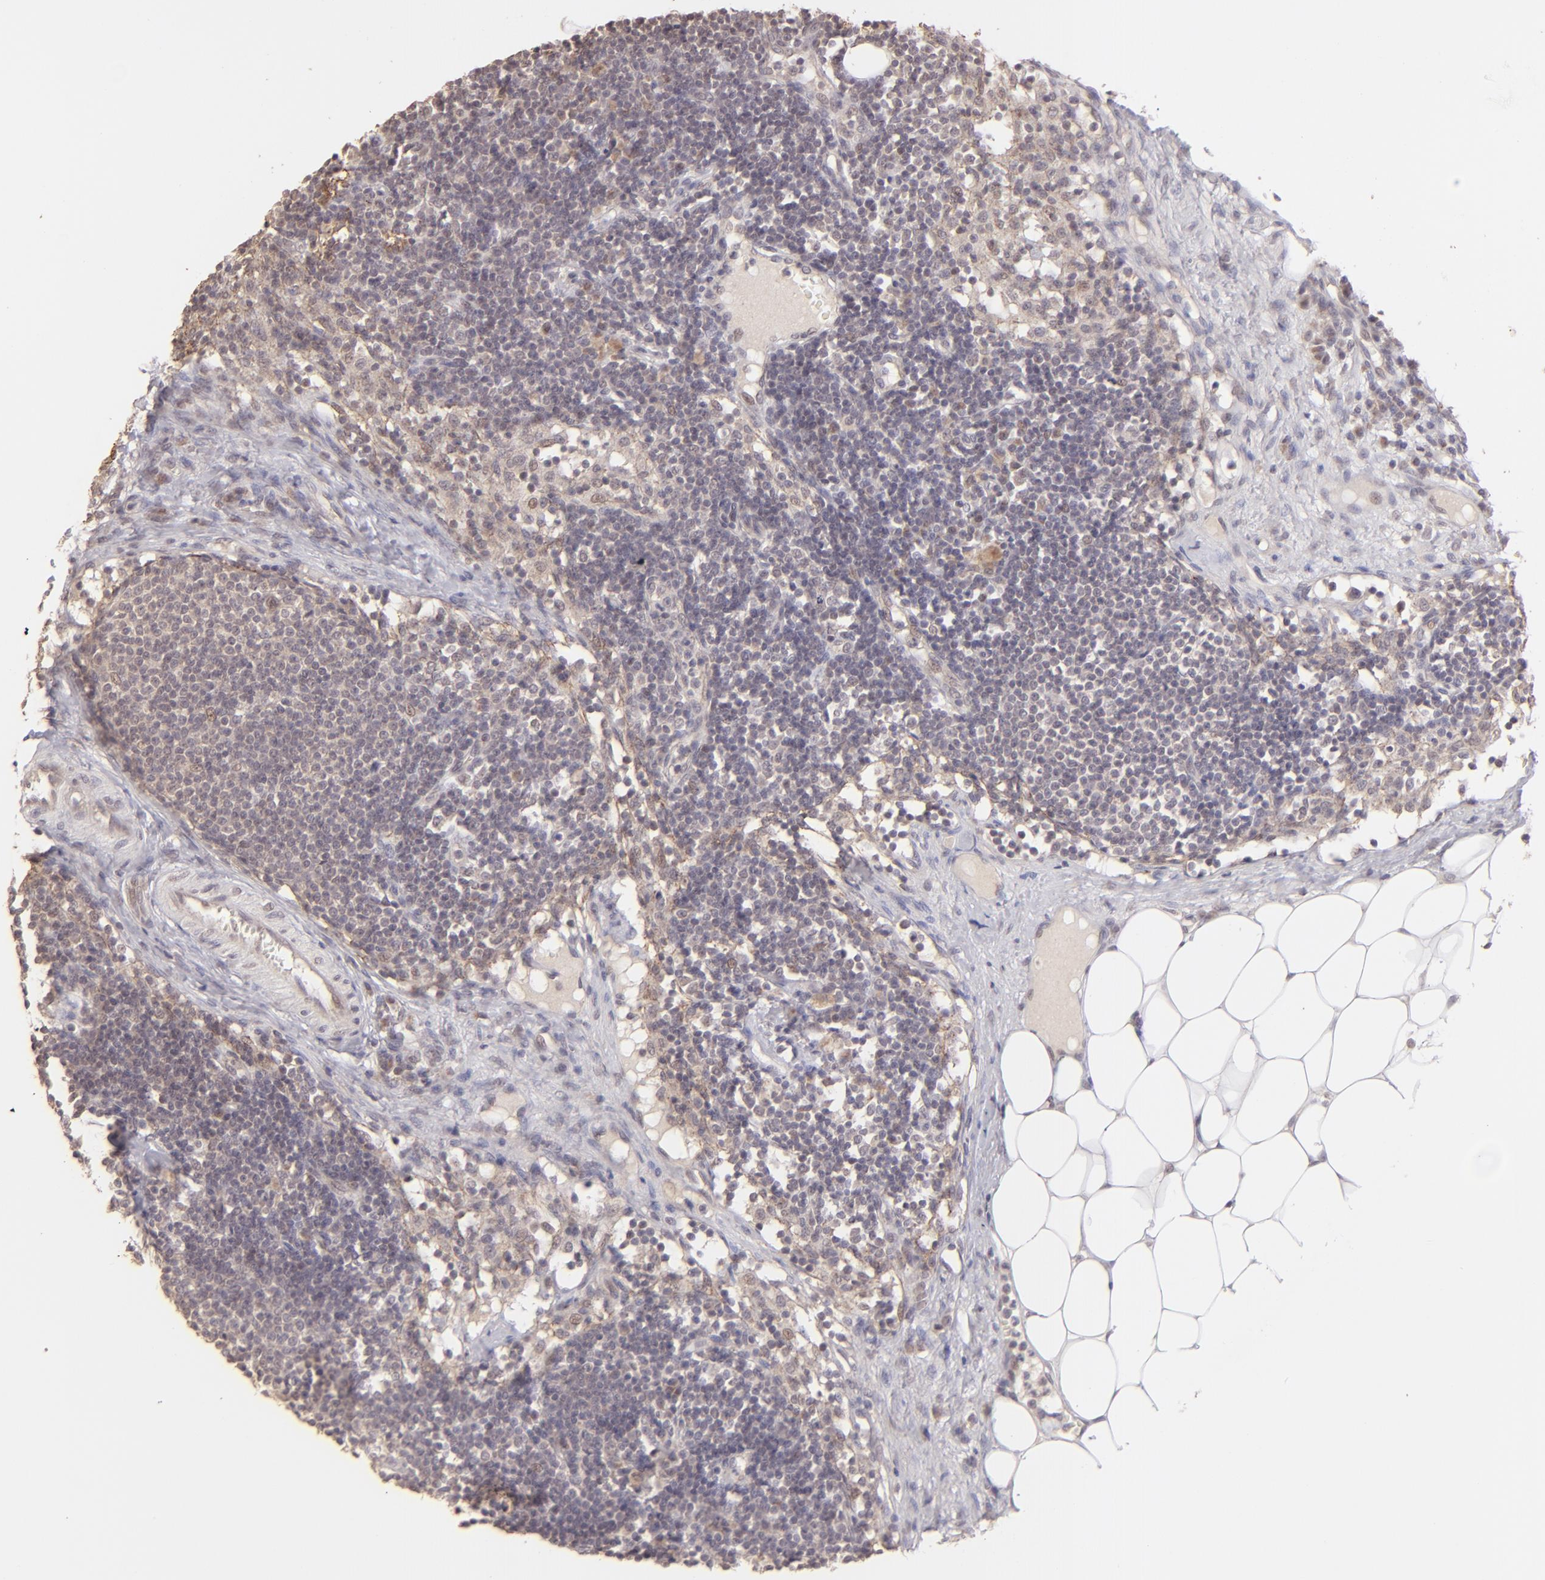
{"staining": {"intensity": "weak", "quantity": "25%-75%", "location": "cytoplasmic/membranous"}, "tissue": "lymph node", "cell_type": "Non-germinal center cells", "image_type": "normal", "snomed": [{"axis": "morphology", "description": "Normal tissue, NOS"}, {"axis": "topography", "description": "Lymph node"}], "caption": "Protein staining of unremarkable lymph node demonstrates weak cytoplasmic/membranous positivity in about 25%-75% of non-germinal center cells.", "gene": "CLDN1", "patient": {"sex": "female", "age": 42}}